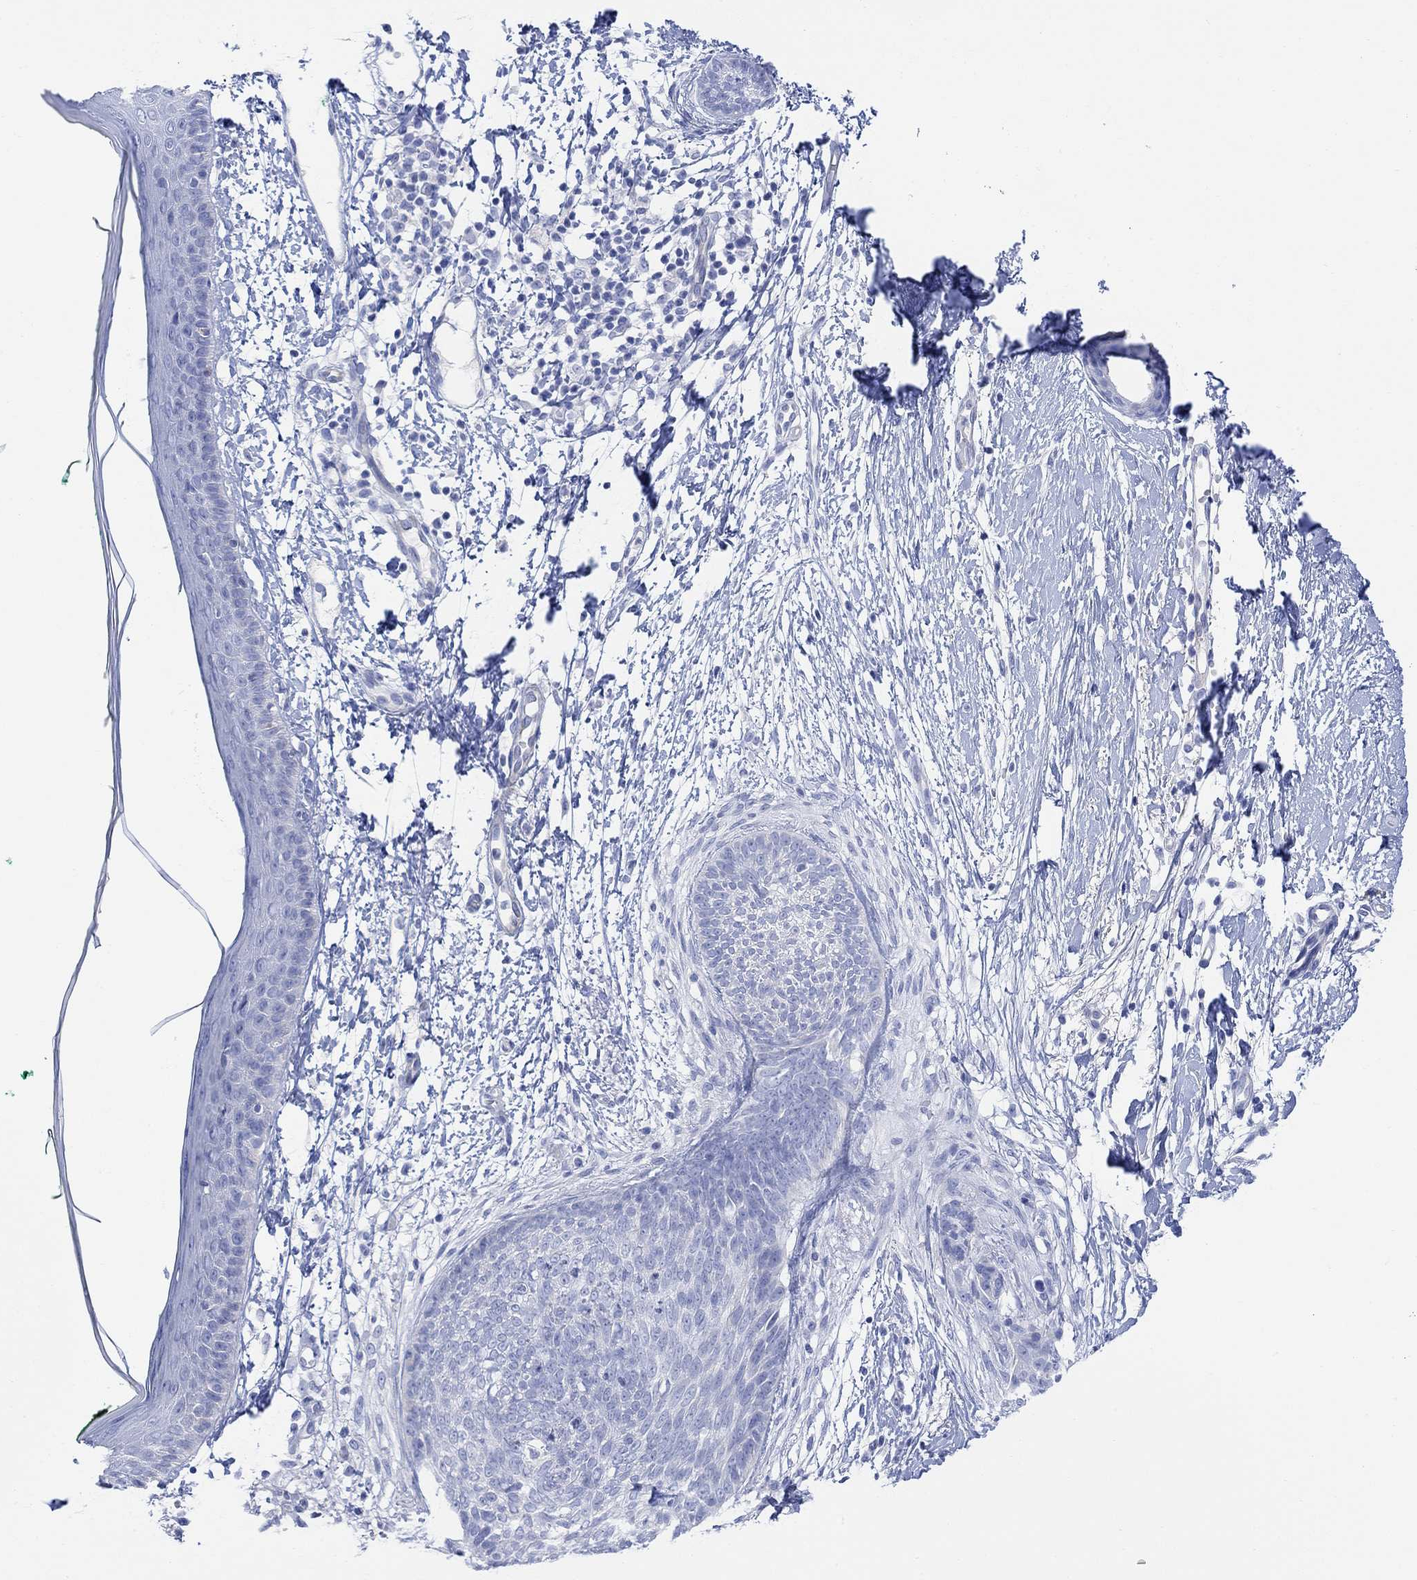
{"staining": {"intensity": "negative", "quantity": "none", "location": "none"}, "tissue": "skin cancer", "cell_type": "Tumor cells", "image_type": "cancer", "snomed": [{"axis": "morphology", "description": "Normal tissue, NOS"}, {"axis": "morphology", "description": "Basal cell carcinoma"}, {"axis": "topography", "description": "Skin"}], "caption": "Immunohistochemistry micrograph of human skin basal cell carcinoma stained for a protein (brown), which exhibits no positivity in tumor cells.", "gene": "GNG13", "patient": {"sex": "male", "age": 84}}